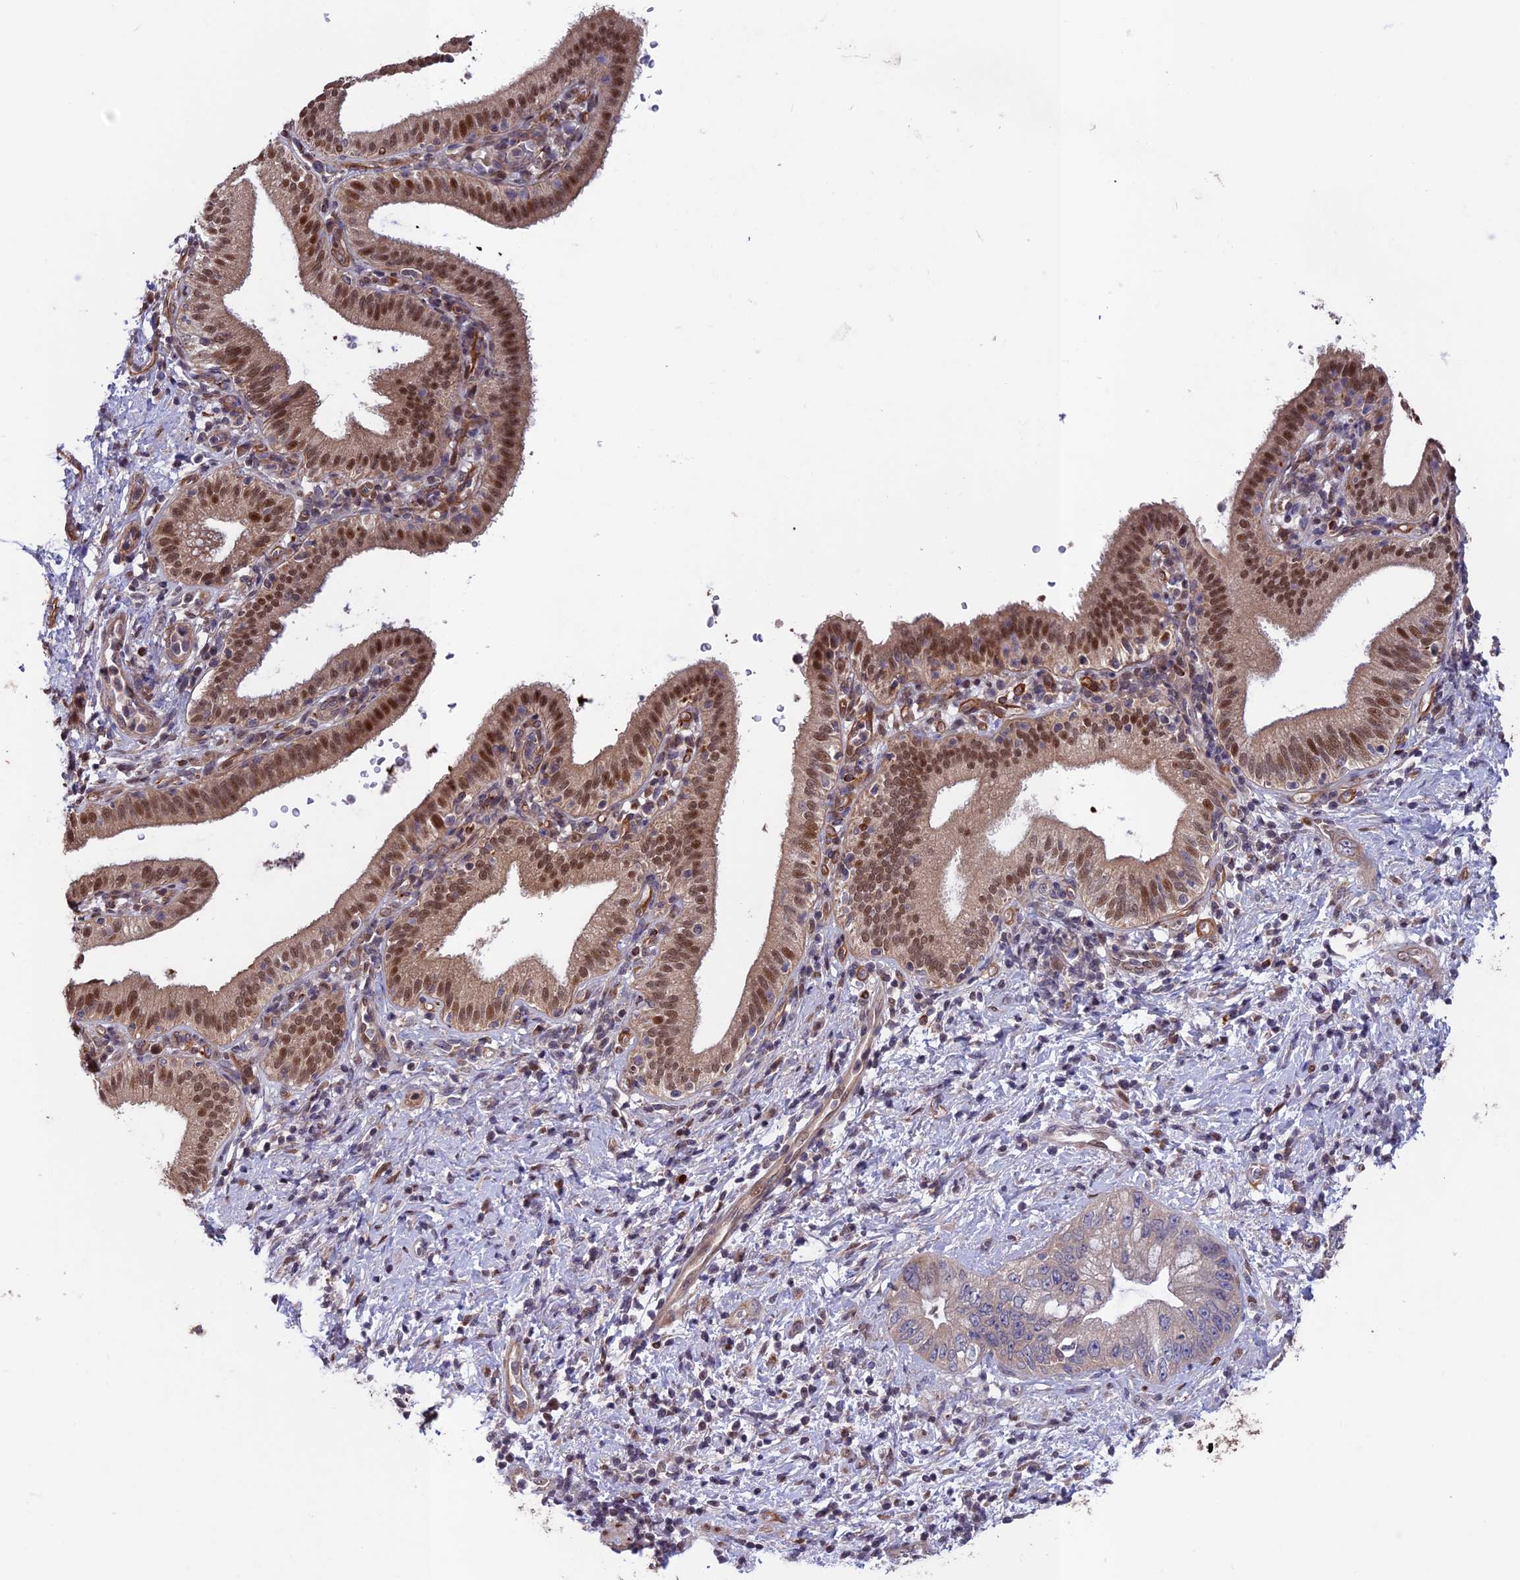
{"staining": {"intensity": "negative", "quantity": "none", "location": "none"}, "tissue": "pancreatic cancer", "cell_type": "Tumor cells", "image_type": "cancer", "snomed": [{"axis": "morphology", "description": "Adenocarcinoma, NOS"}, {"axis": "topography", "description": "Pancreas"}], "caption": "This is an immunohistochemistry image of human pancreatic adenocarcinoma. There is no expression in tumor cells.", "gene": "MAST2", "patient": {"sex": "female", "age": 73}}